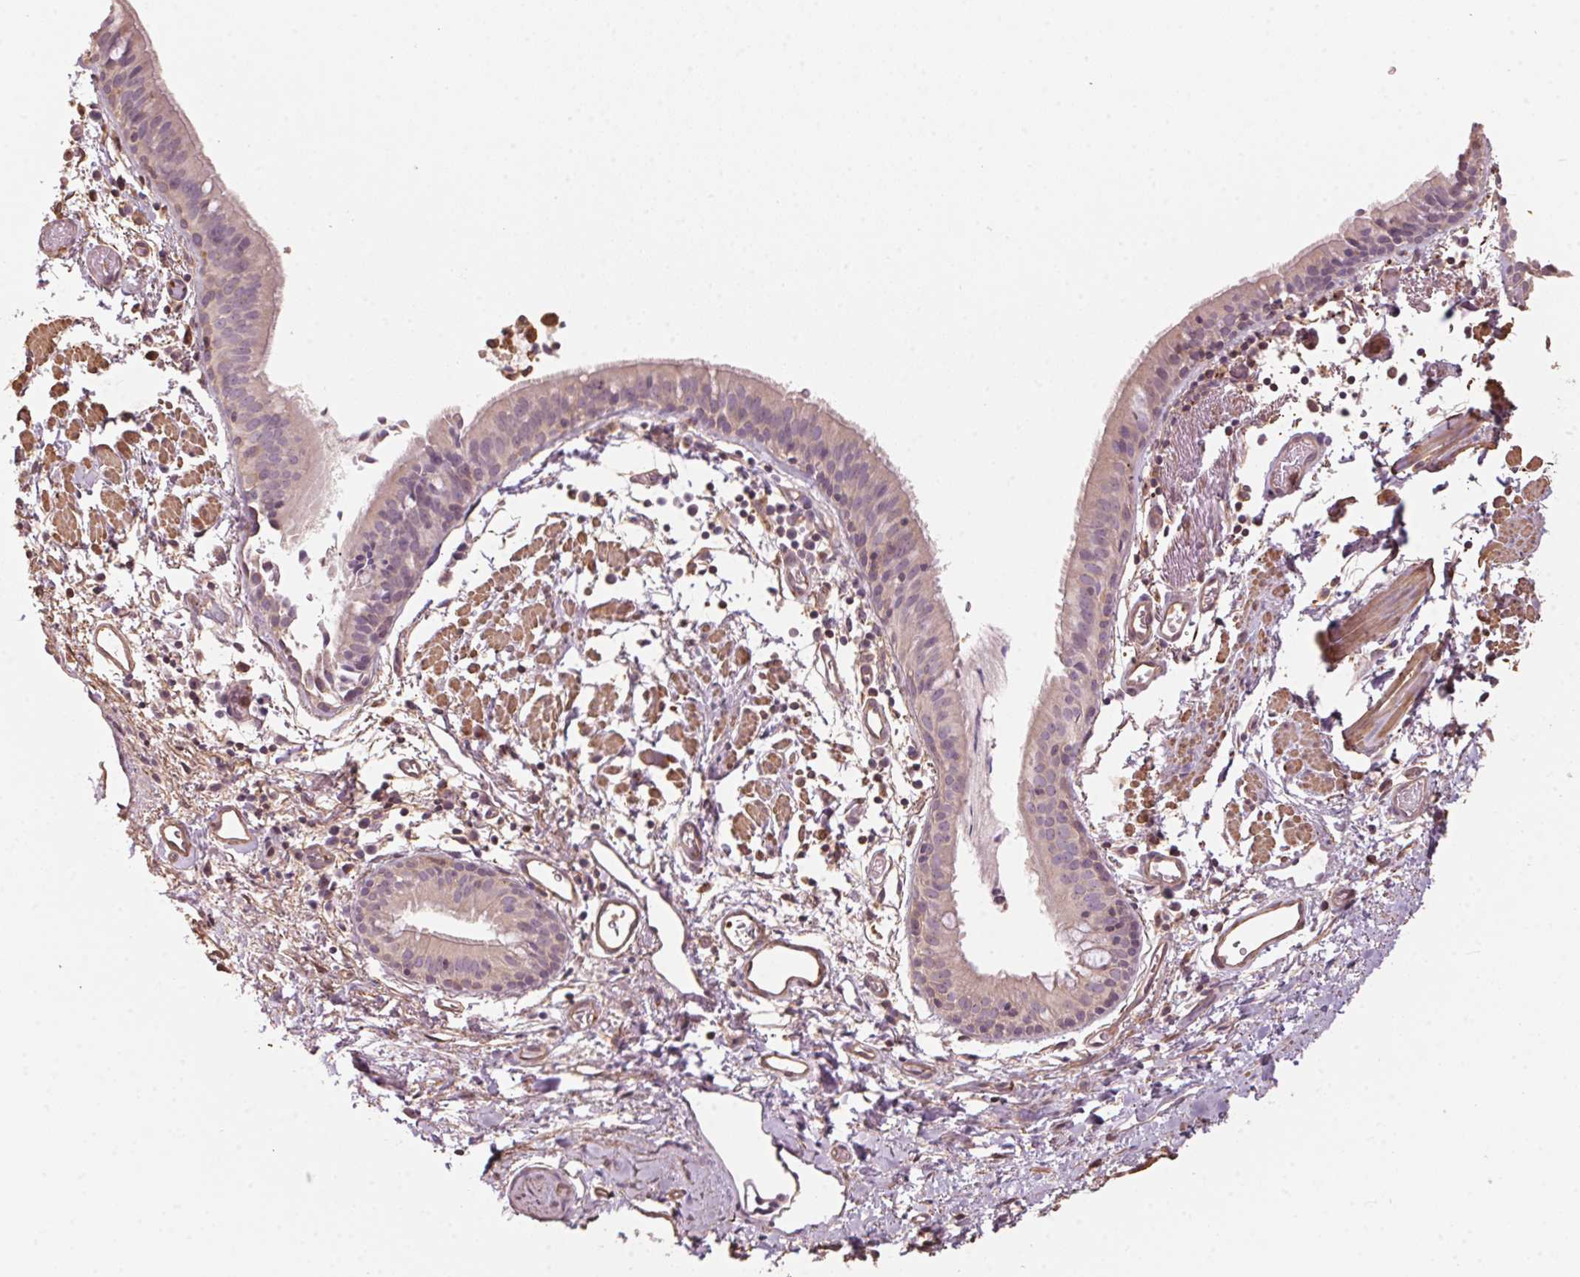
{"staining": {"intensity": "weak", "quantity": "<25%", "location": "cytoplasmic/membranous"}, "tissue": "bronchus", "cell_type": "Respiratory epithelial cells", "image_type": "normal", "snomed": [{"axis": "morphology", "description": "Normal tissue, NOS"}, {"axis": "morphology", "description": "Adenocarcinoma, NOS"}, {"axis": "topography", "description": "Bronchus"}], "caption": "Protein analysis of unremarkable bronchus demonstrates no significant staining in respiratory epithelial cells. Nuclei are stained in blue.", "gene": "QDPR", "patient": {"sex": "male", "age": 68}}